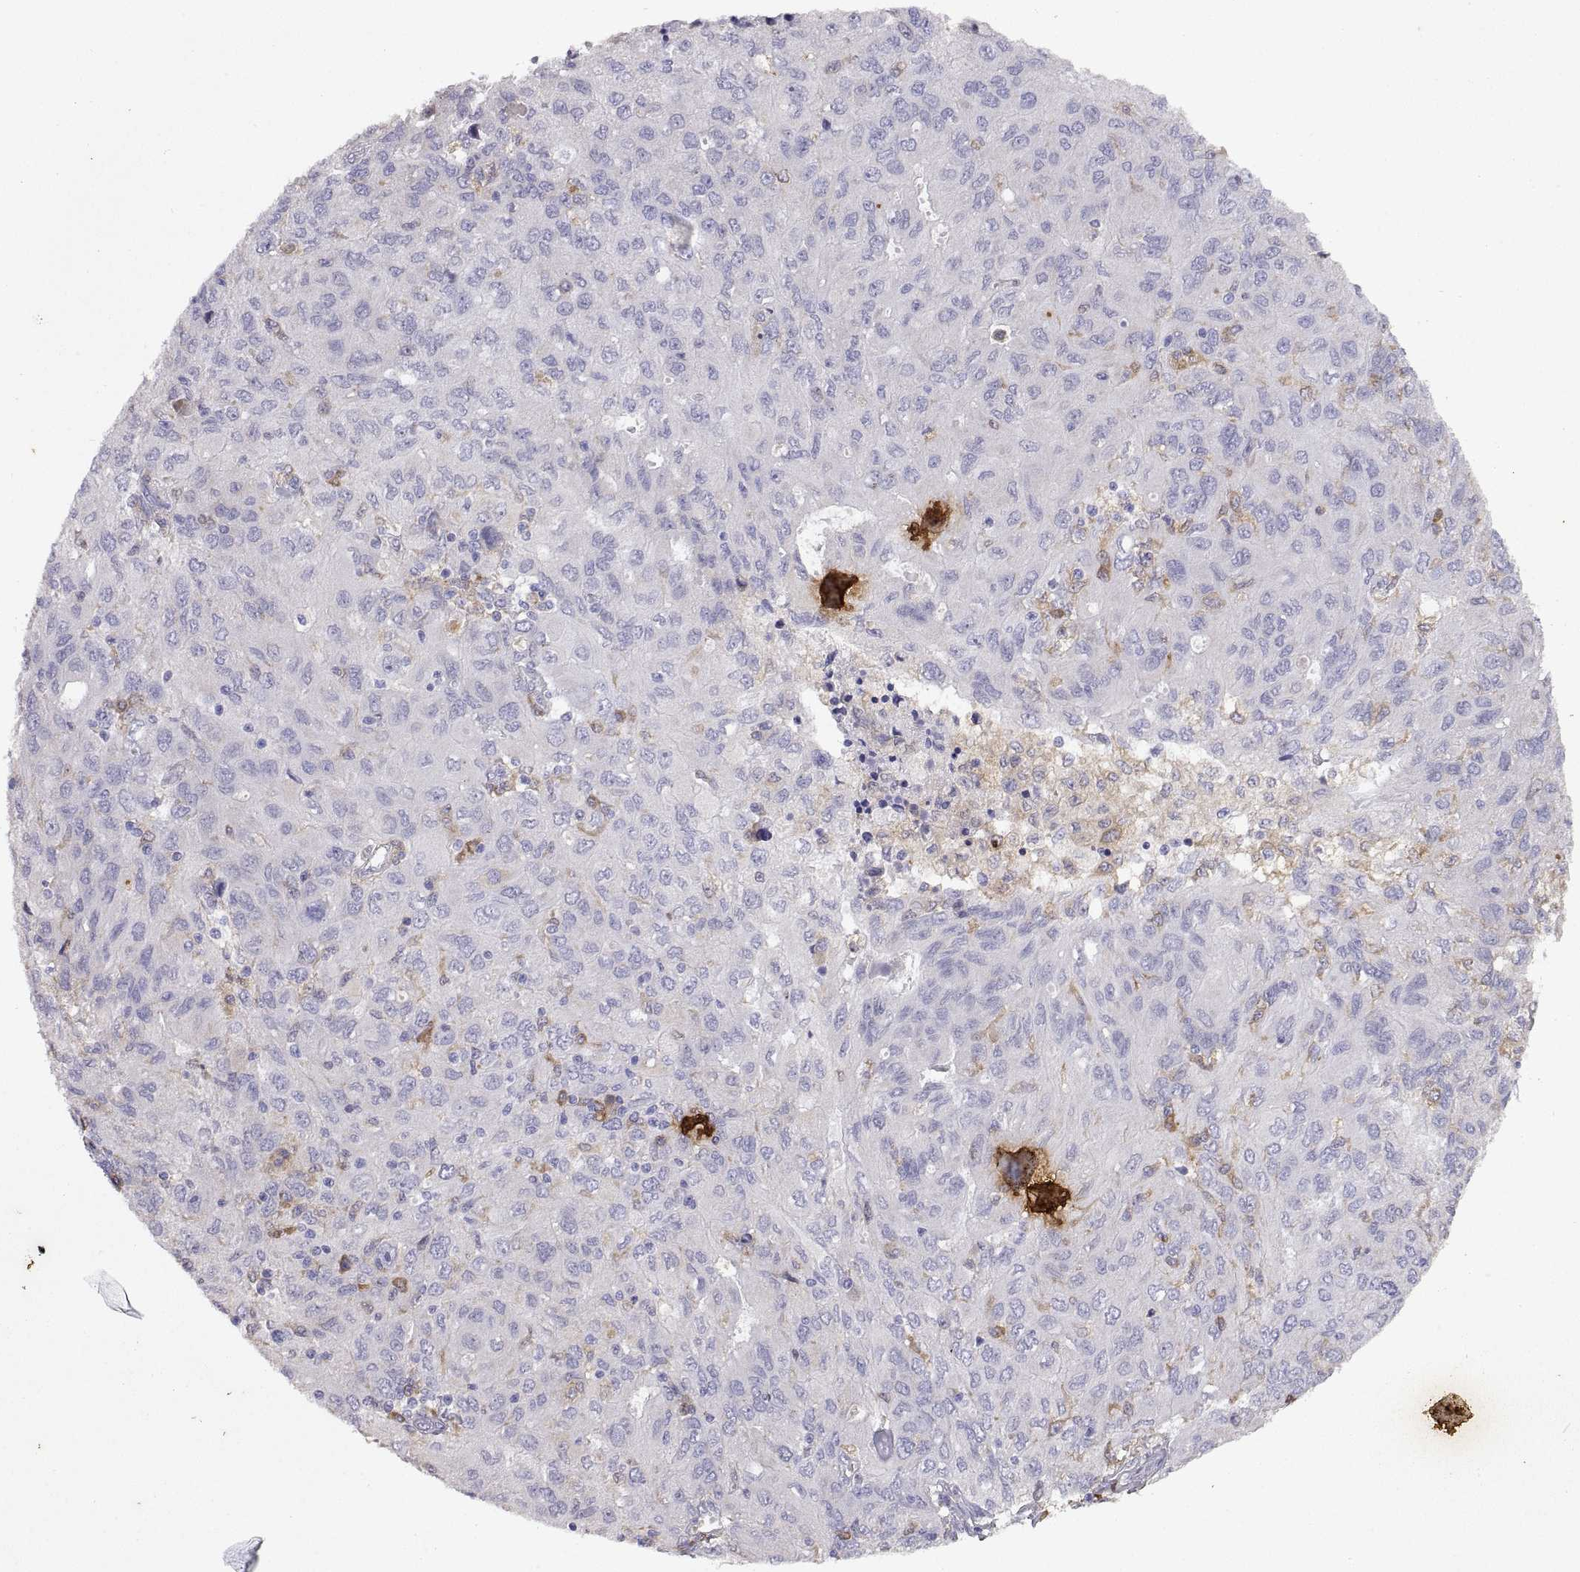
{"staining": {"intensity": "negative", "quantity": "none", "location": "none"}, "tissue": "ovarian cancer", "cell_type": "Tumor cells", "image_type": "cancer", "snomed": [{"axis": "morphology", "description": "Carcinoma, endometroid"}, {"axis": "topography", "description": "Ovary"}], "caption": "Immunohistochemistry of ovarian cancer shows no staining in tumor cells. The staining is performed using DAB brown chromogen with nuclei counter-stained in using hematoxylin.", "gene": "DOK3", "patient": {"sex": "female", "age": 50}}